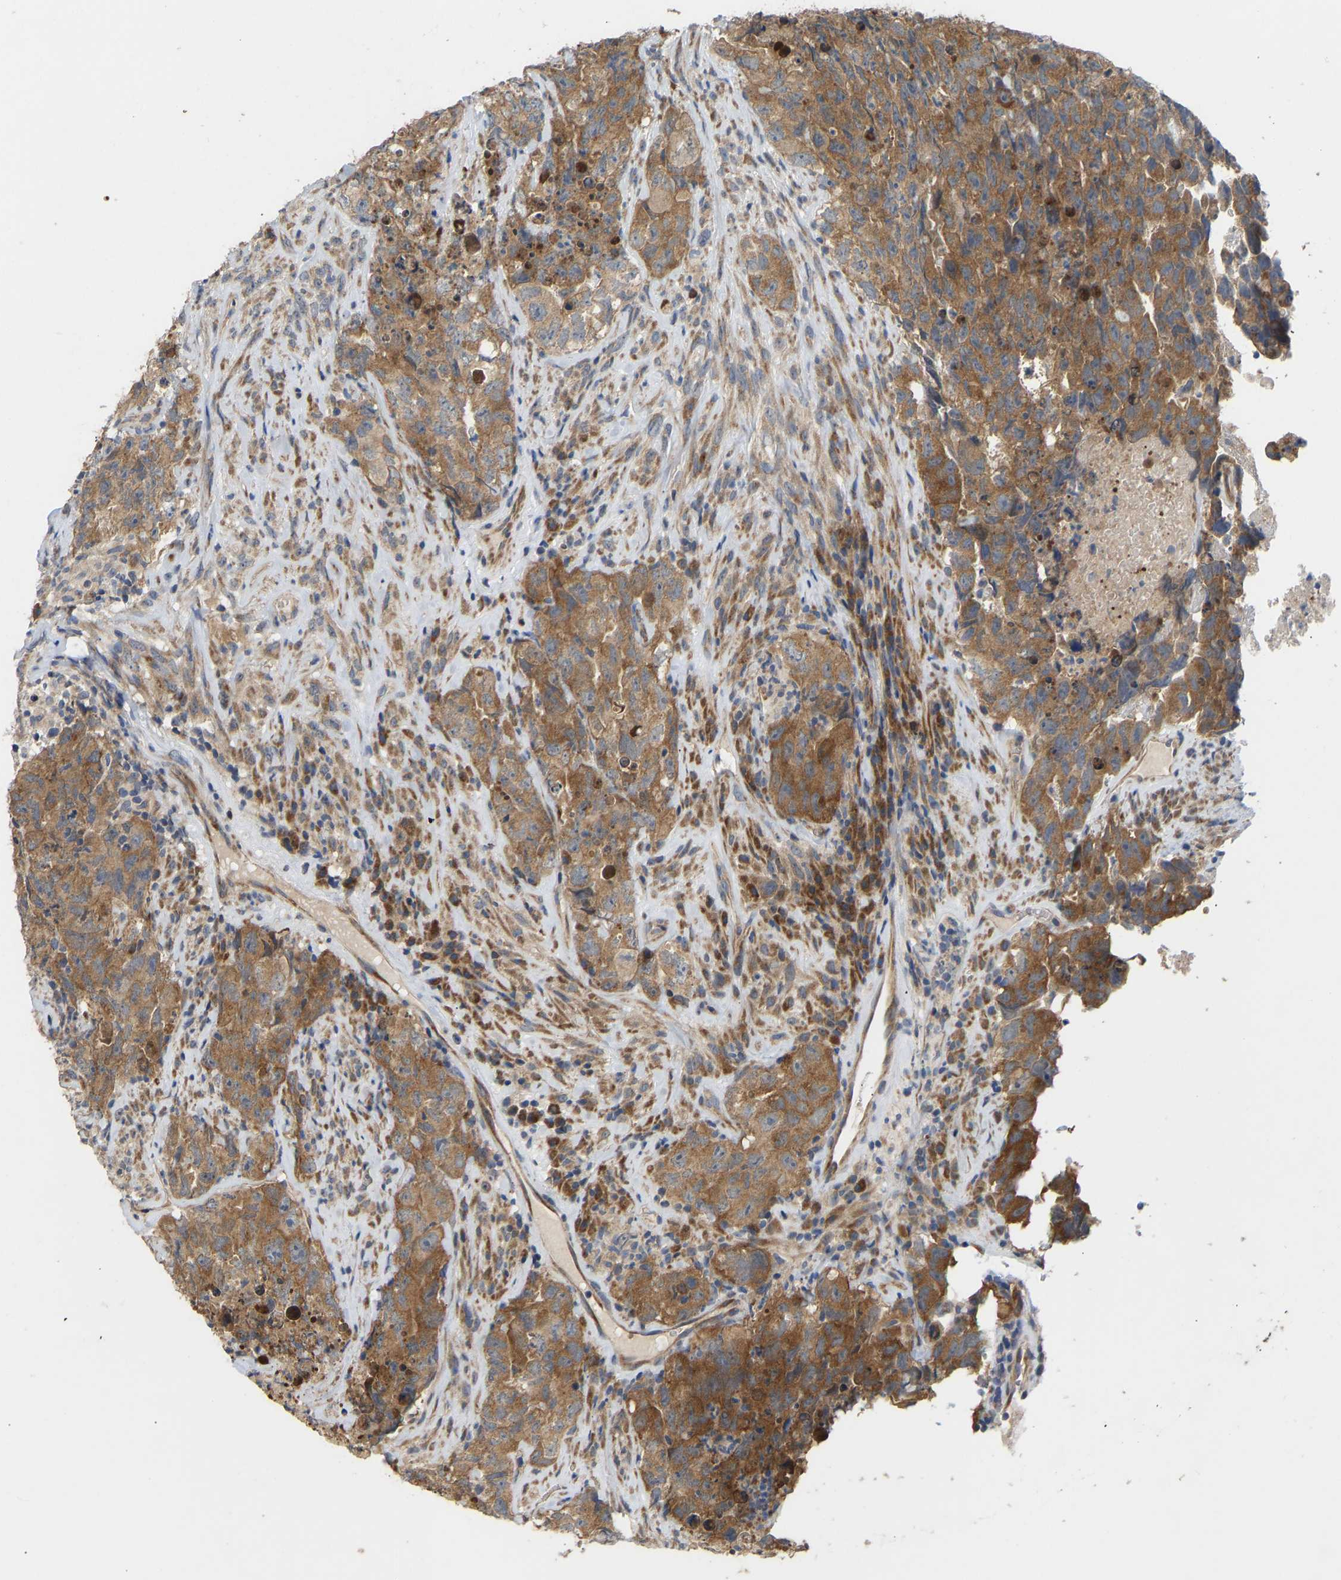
{"staining": {"intensity": "moderate", "quantity": ">75%", "location": "cytoplasmic/membranous"}, "tissue": "testis cancer", "cell_type": "Tumor cells", "image_type": "cancer", "snomed": [{"axis": "morphology", "description": "Seminoma, NOS"}, {"axis": "topography", "description": "Testis"}], "caption": "The immunohistochemical stain labels moderate cytoplasmic/membranous expression in tumor cells of testis cancer (seminoma) tissue.", "gene": "HACD2", "patient": {"sex": "male", "age": 38}}